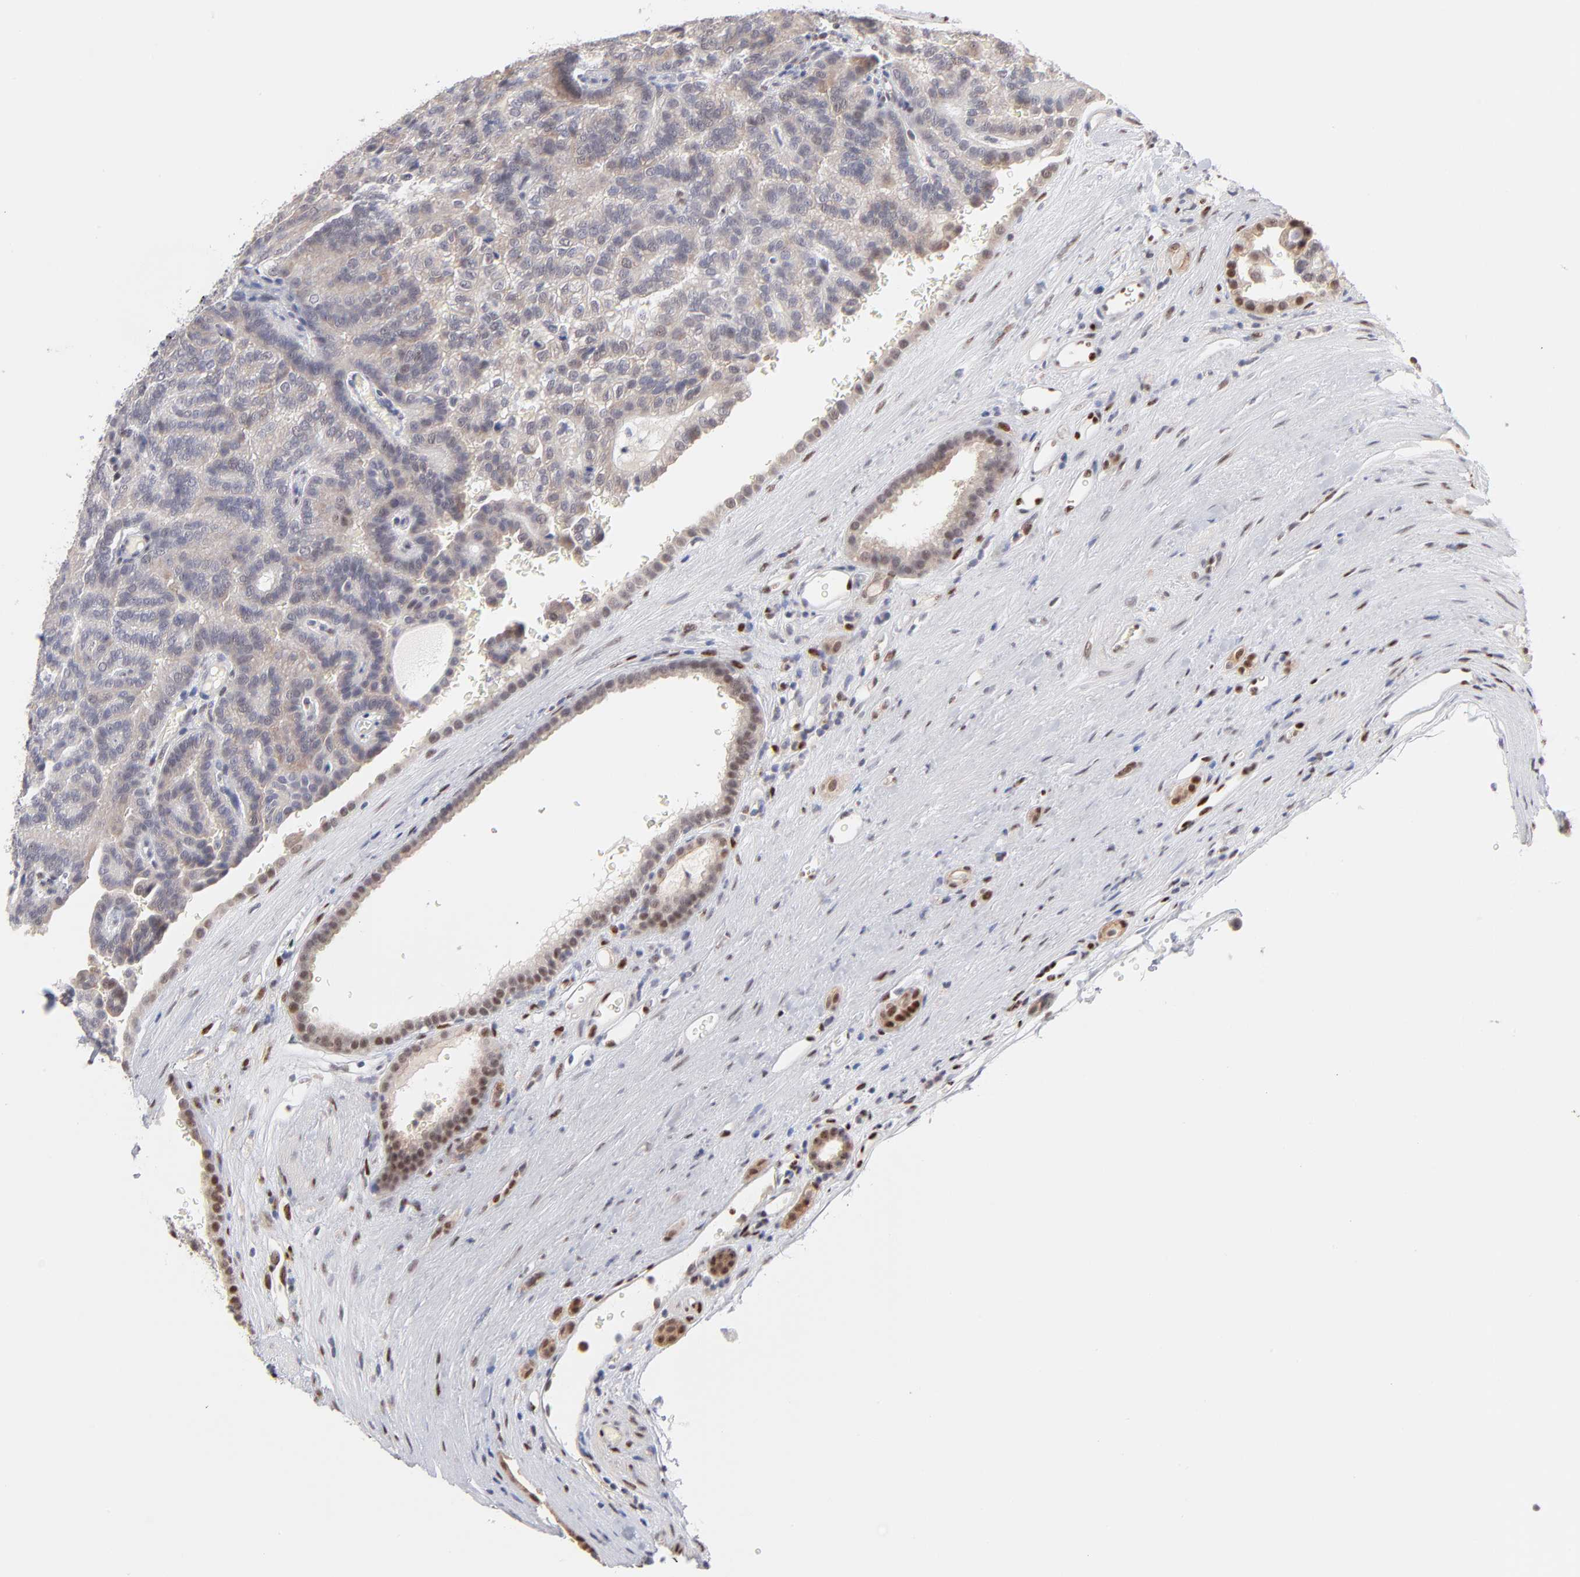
{"staining": {"intensity": "negative", "quantity": "none", "location": "none"}, "tissue": "renal cancer", "cell_type": "Tumor cells", "image_type": "cancer", "snomed": [{"axis": "morphology", "description": "Adenocarcinoma, NOS"}, {"axis": "topography", "description": "Kidney"}], "caption": "High magnification brightfield microscopy of adenocarcinoma (renal) stained with DAB (3,3'-diaminobenzidine) (brown) and counterstained with hematoxylin (blue): tumor cells show no significant expression. (Brightfield microscopy of DAB (3,3'-diaminobenzidine) IHC at high magnification).", "gene": "STAT3", "patient": {"sex": "male", "age": 61}}